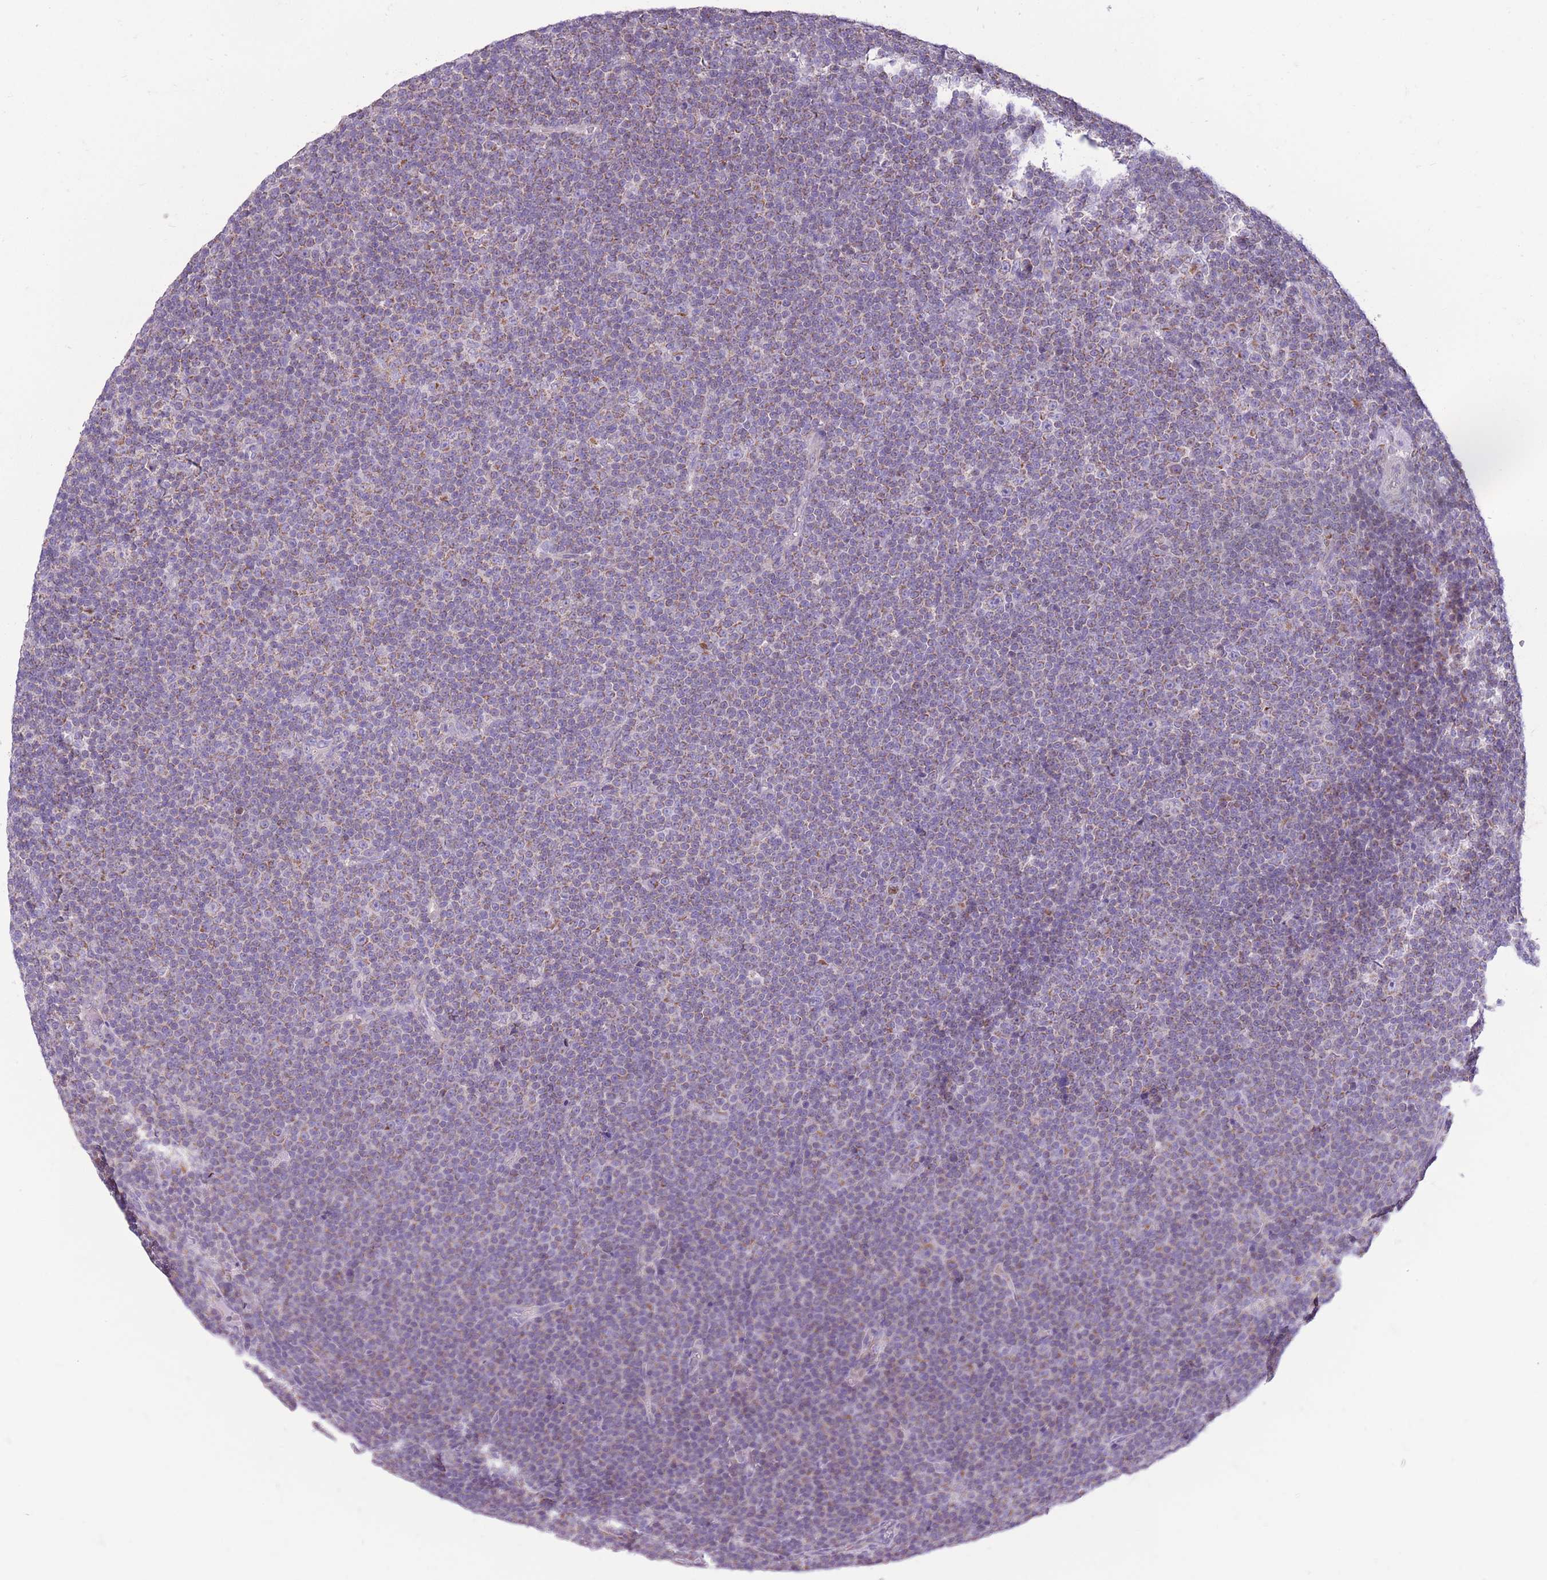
{"staining": {"intensity": "moderate", "quantity": "25%-75%", "location": "cytoplasmic/membranous"}, "tissue": "lymphoma", "cell_type": "Tumor cells", "image_type": "cancer", "snomed": [{"axis": "morphology", "description": "Malignant lymphoma, non-Hodgkin's type, Low grade"}, {"axis": "topography", "description": "Lymph node"}], "caption": "Low-grade malignant lymphoma, non-Hodgkin's type stained with a protein marker reveals moderate staining in tumor cells.", "gene": "PDHA1", "patient": {"sex": "female", "age": 67}}